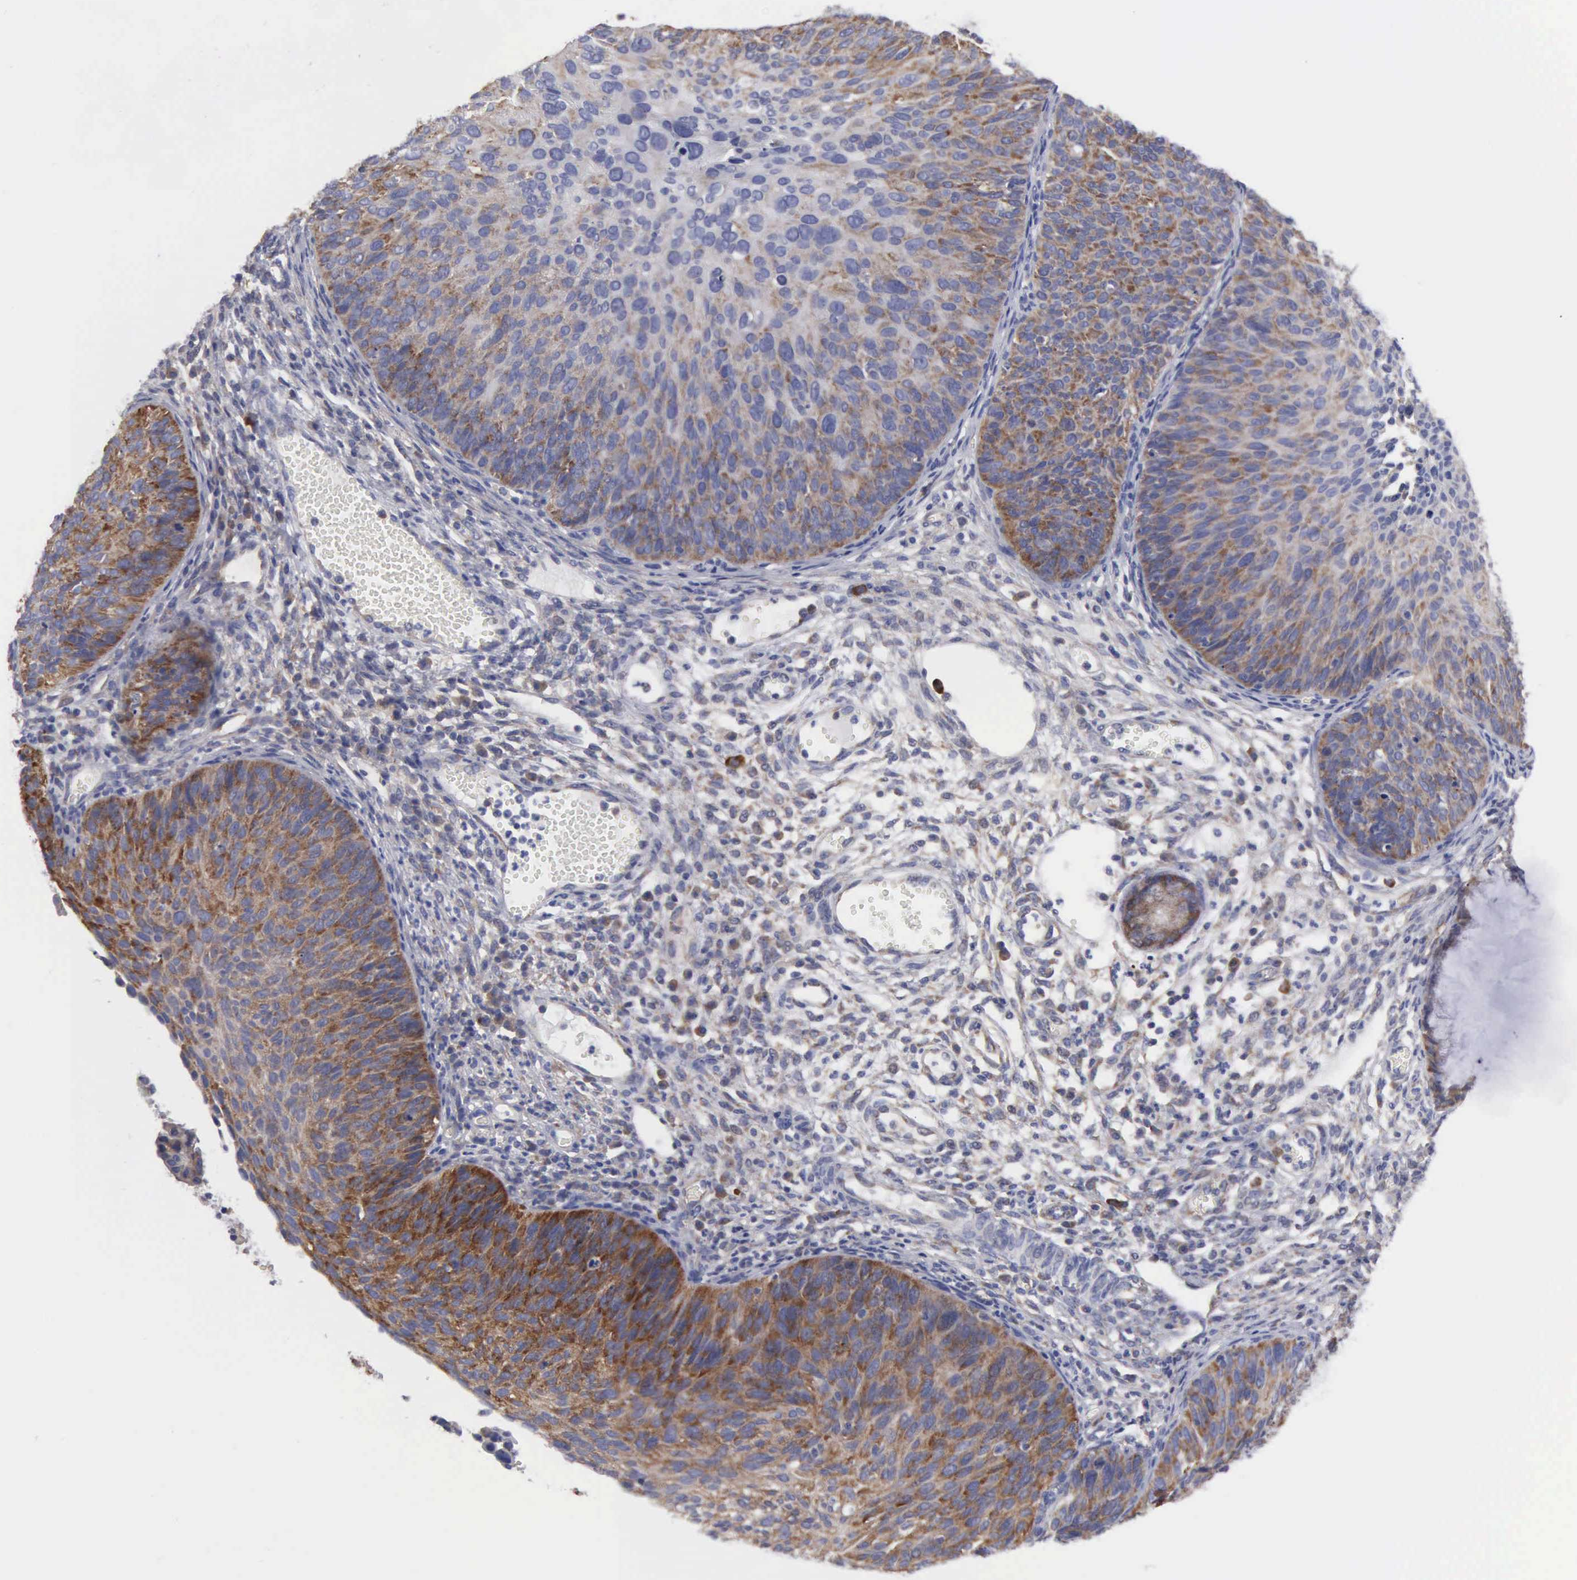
{"staining": {"intensity": "moderate", "quantity": "25%-75%", "location": "cytoplasmic/membranous"}, "tissue": "cervical cancer", "cell_type": "Tumor cells", "image_type": "cancer", "snomed": [{"axis": "morphology", "description": "Squamous cell carcinoma, NOS"}, {"axis": "topography", "description": "Cervix"}], "caption": "Immunohistochemistry (IHC) image of neoplastic tissue: human cervical cancer (squamous cell carcinoma) stained using immunohistochemistry (IHC) reveals medium levels of moderate protein expression localized specifically in the cytoplasmic/membranous of tumor cells, appearing as a cytoplasmic/membranous brown color.", "gene": "TXLNG", "patient": {"sex": "female", "age": 36}}